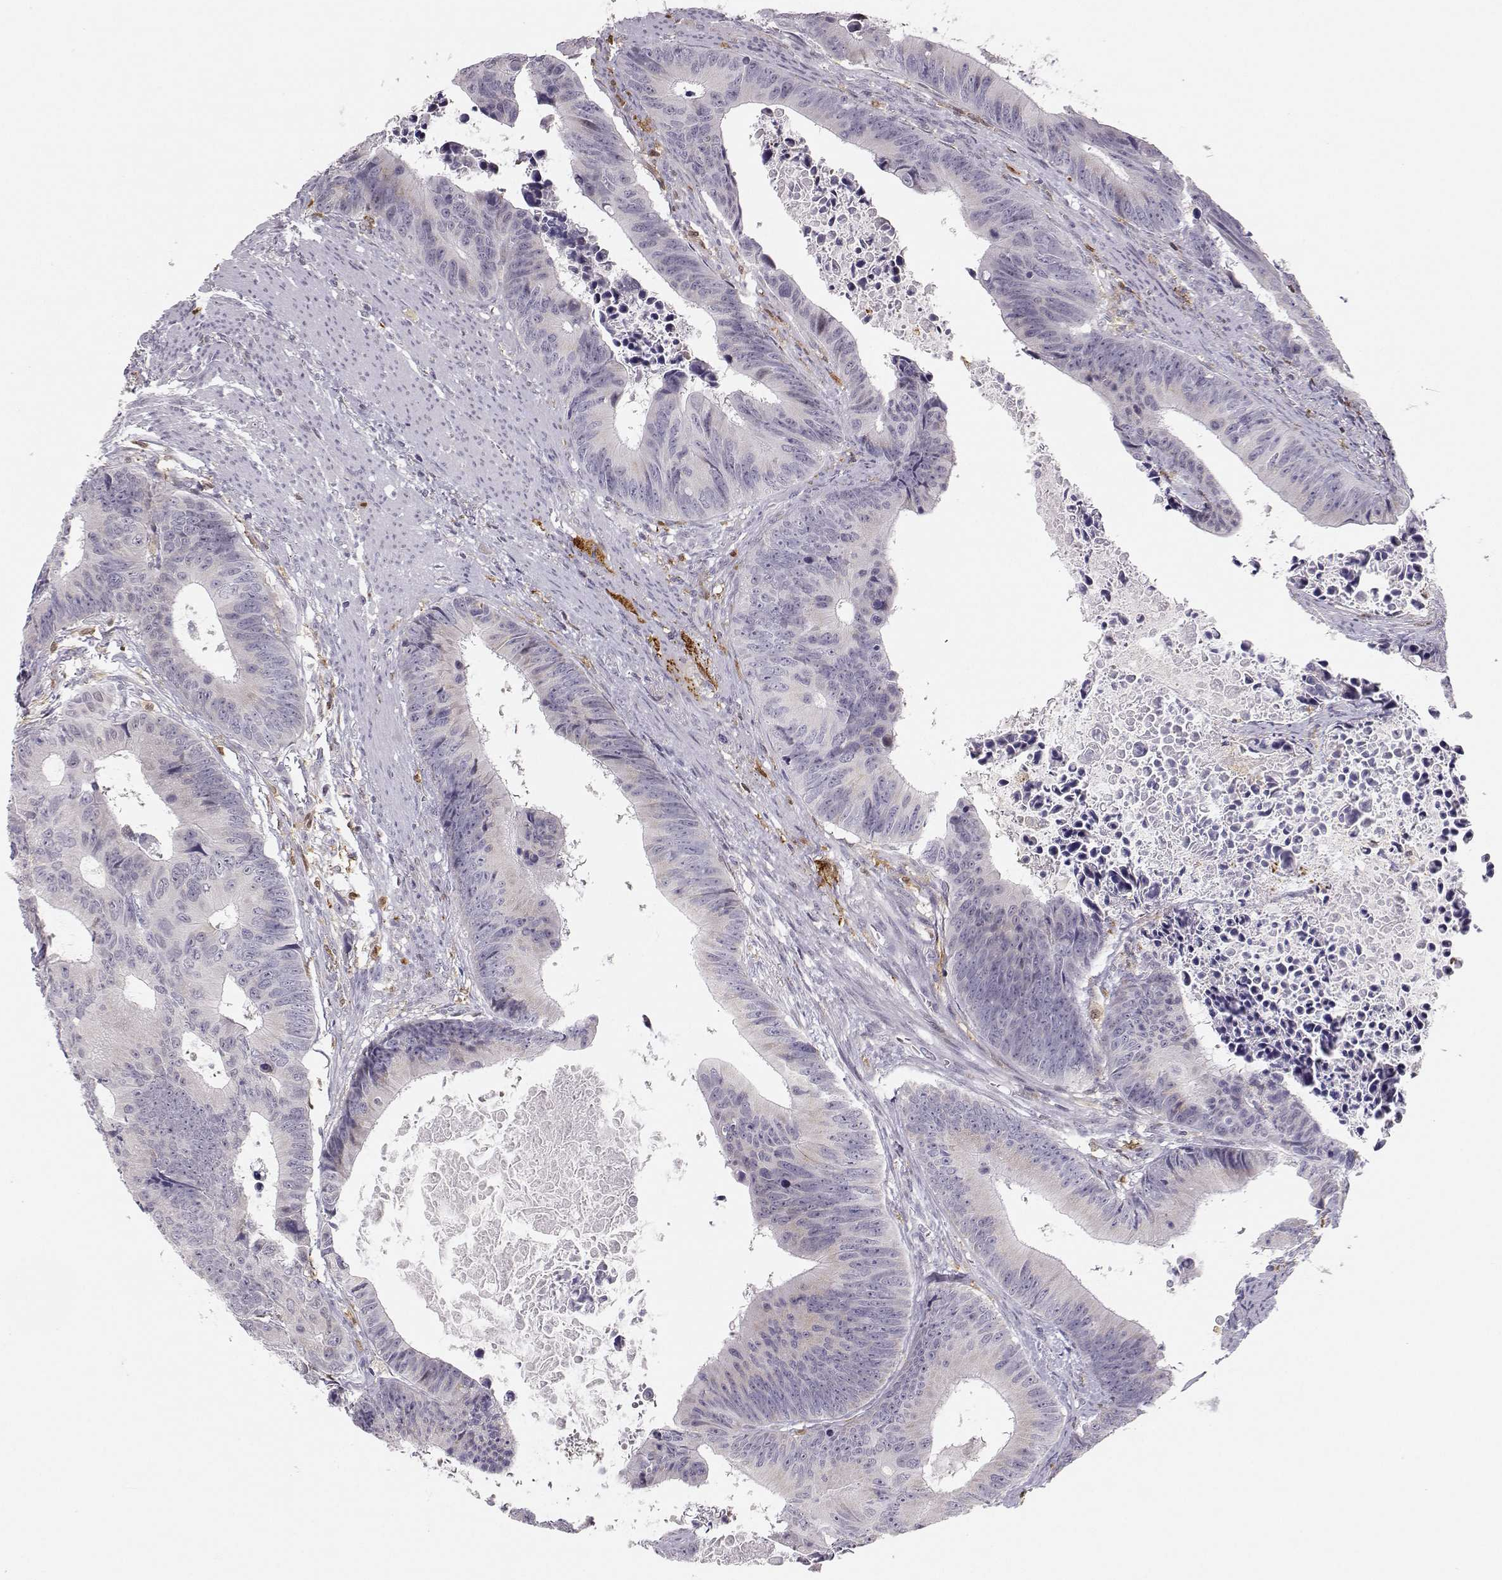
{"staining": {"intensity": "negative", "quantity": "none", "location": "none"}, "tissue": "colorectal cancer", "cell_type": "Tumor cells", "image_type": "cancer", "snomed": [{"axis": "morphology", "description": "Adenocarcinoma, NOS"}, {"axis": "topography", "description": "Colon"}], "caption": "IHC of human colorectal cancer displays no expression in tumor cells.", "gene": "HTR7", "patient": {"sex": "female", "age": 87}}